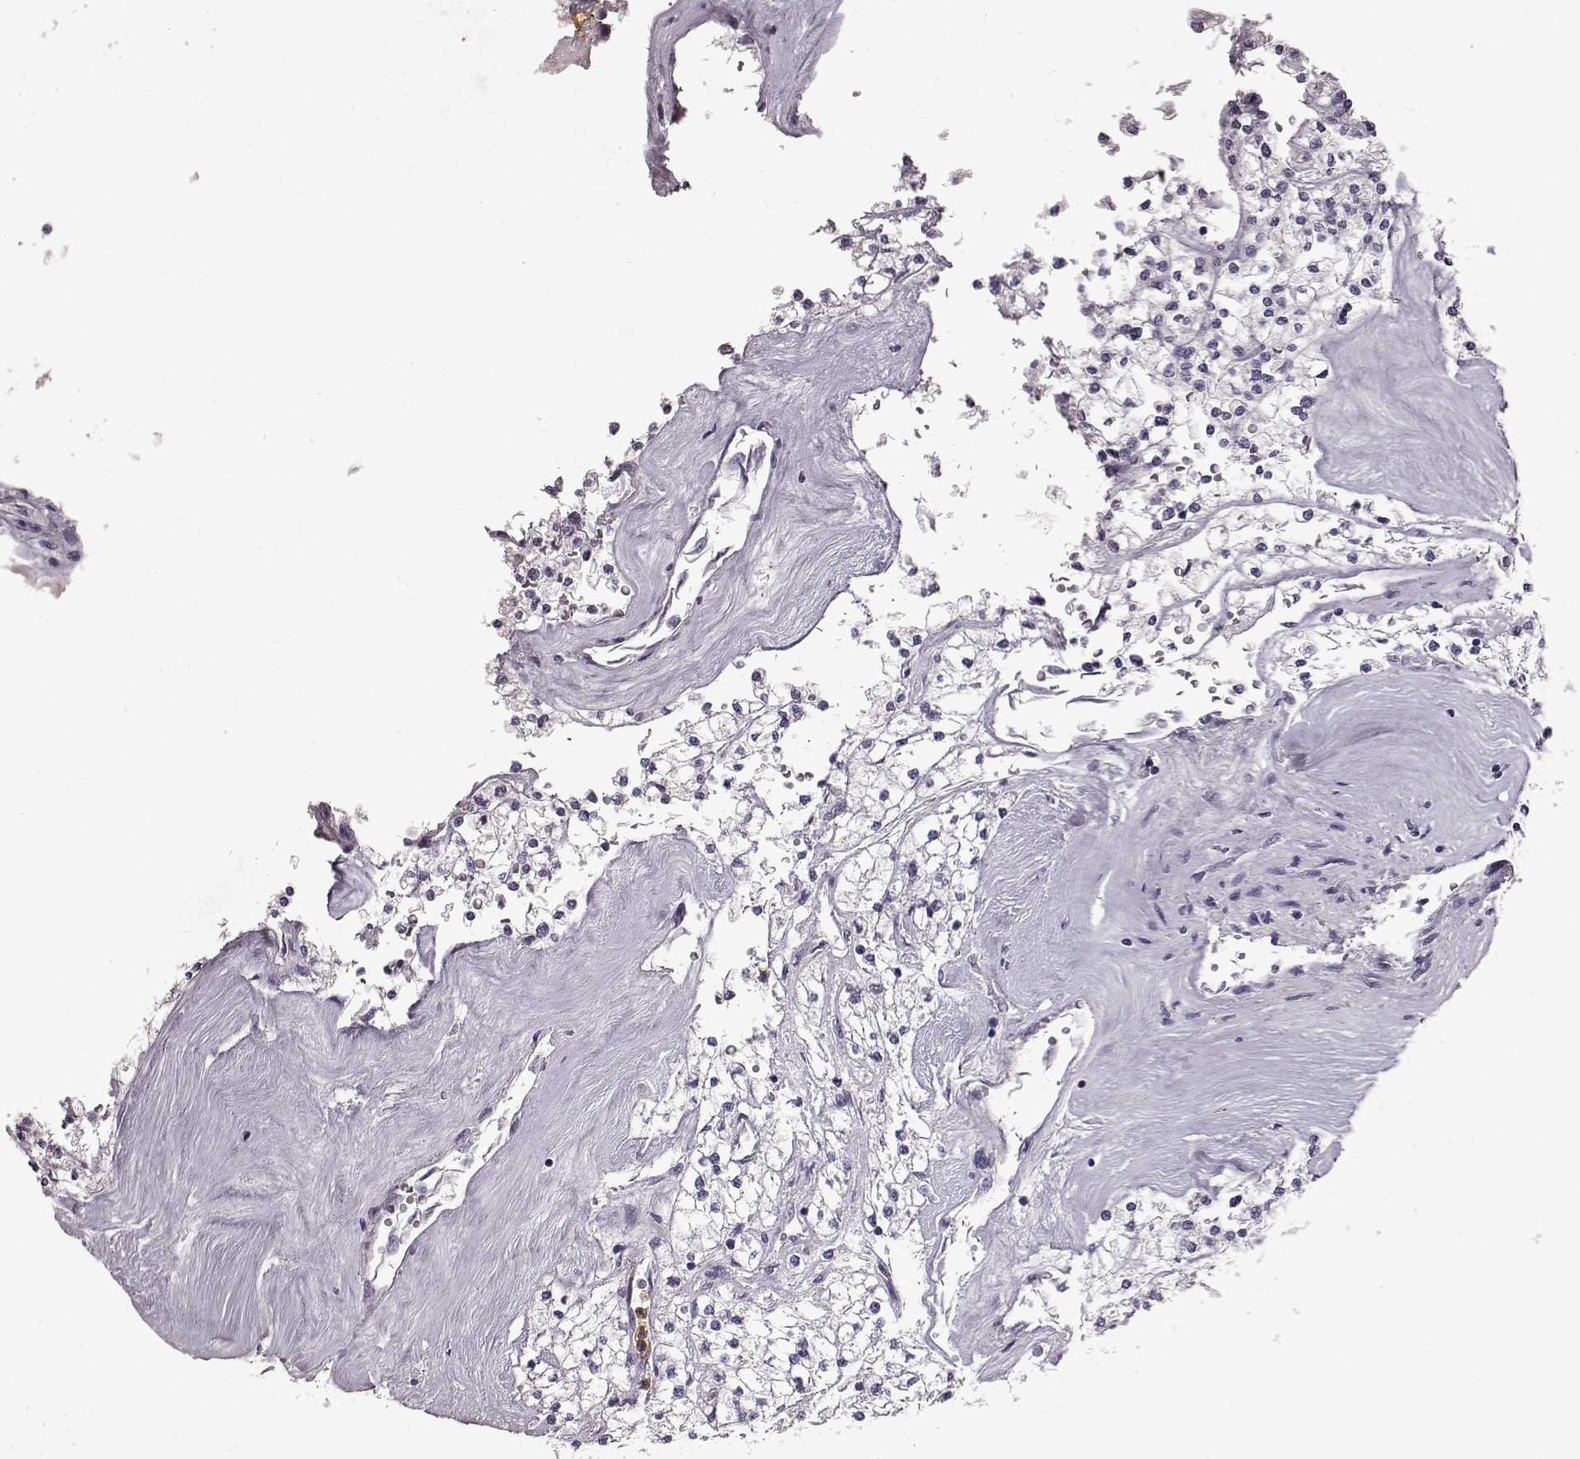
{"staining": {"intensity": "negative", "quantity": "none", "location": "none"}, "tissue": "renal cancer", "cell_type": "Tumor cells", "image_type": "cancer", "snomed": [{"axis": "morphology", "description": "Adenocarcinoma, NOS"}, {"axis": "topography", "description": "Kidney"}], "caption": "IHC of human renal cancer demonstrates no staining in tumor cells. (Brightfield microscopy of DAB IHC at high magnification).", "gene": "FUT4", "patient": {"sex": "male", "age": 80}}